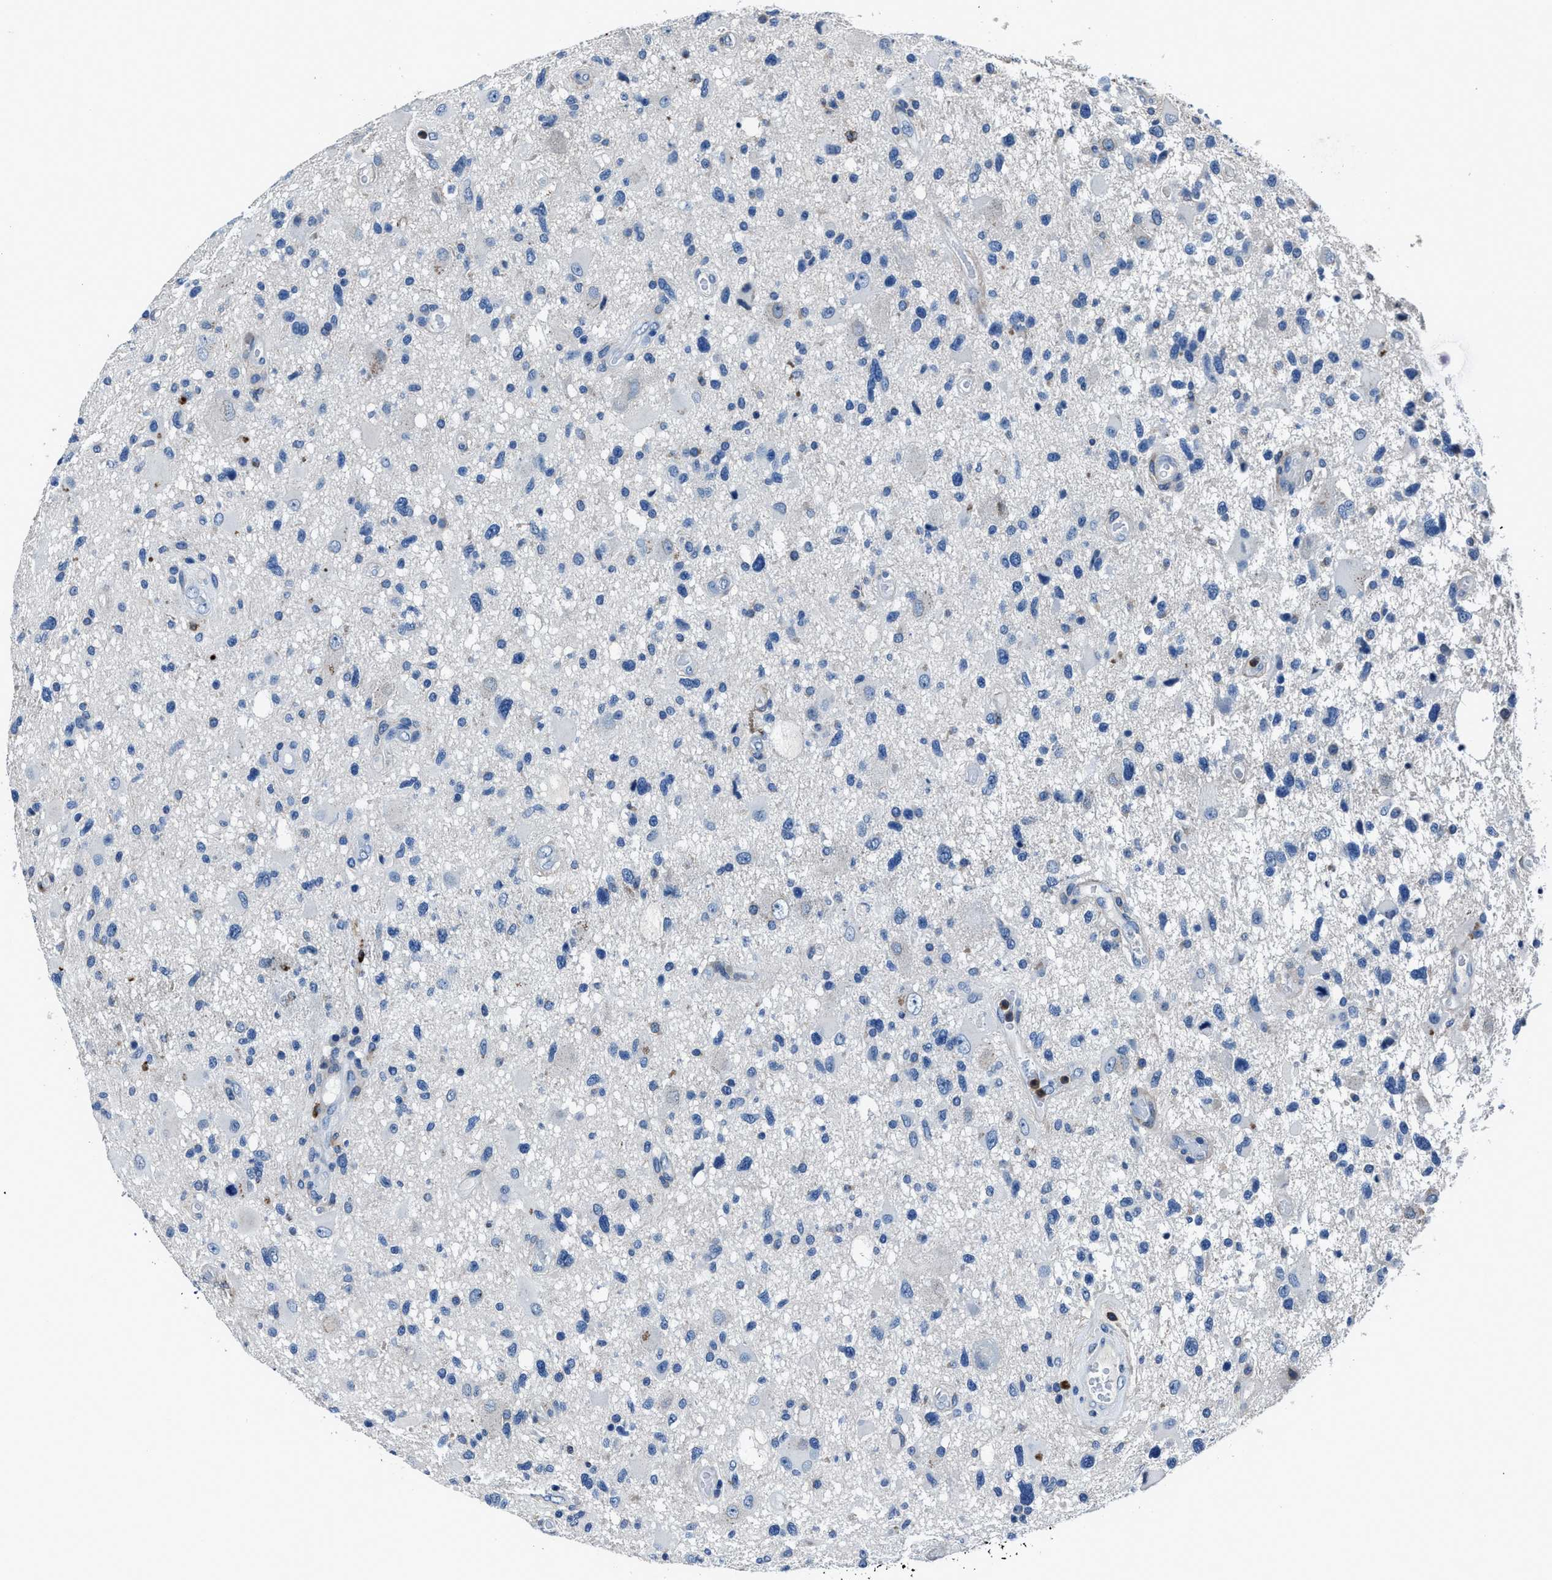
{"staining": {"intensity": "negative", "quantity": "none", "location": "none"}, "tissue": "glioma", "cell_type": "Tumor cells", "image_type": "cancer", "snomed": [{"axis": "morphology", "description": "Glioma, malignant, High grade"}, {"axis": "topography", "description": "Brain"}], "caption": "This is an IHC micrograph of human malignant high-grade glioma. There is no expression in tumor cells.", "gene": "FGL2", "patient": {"sex": "male", "age": 33}}